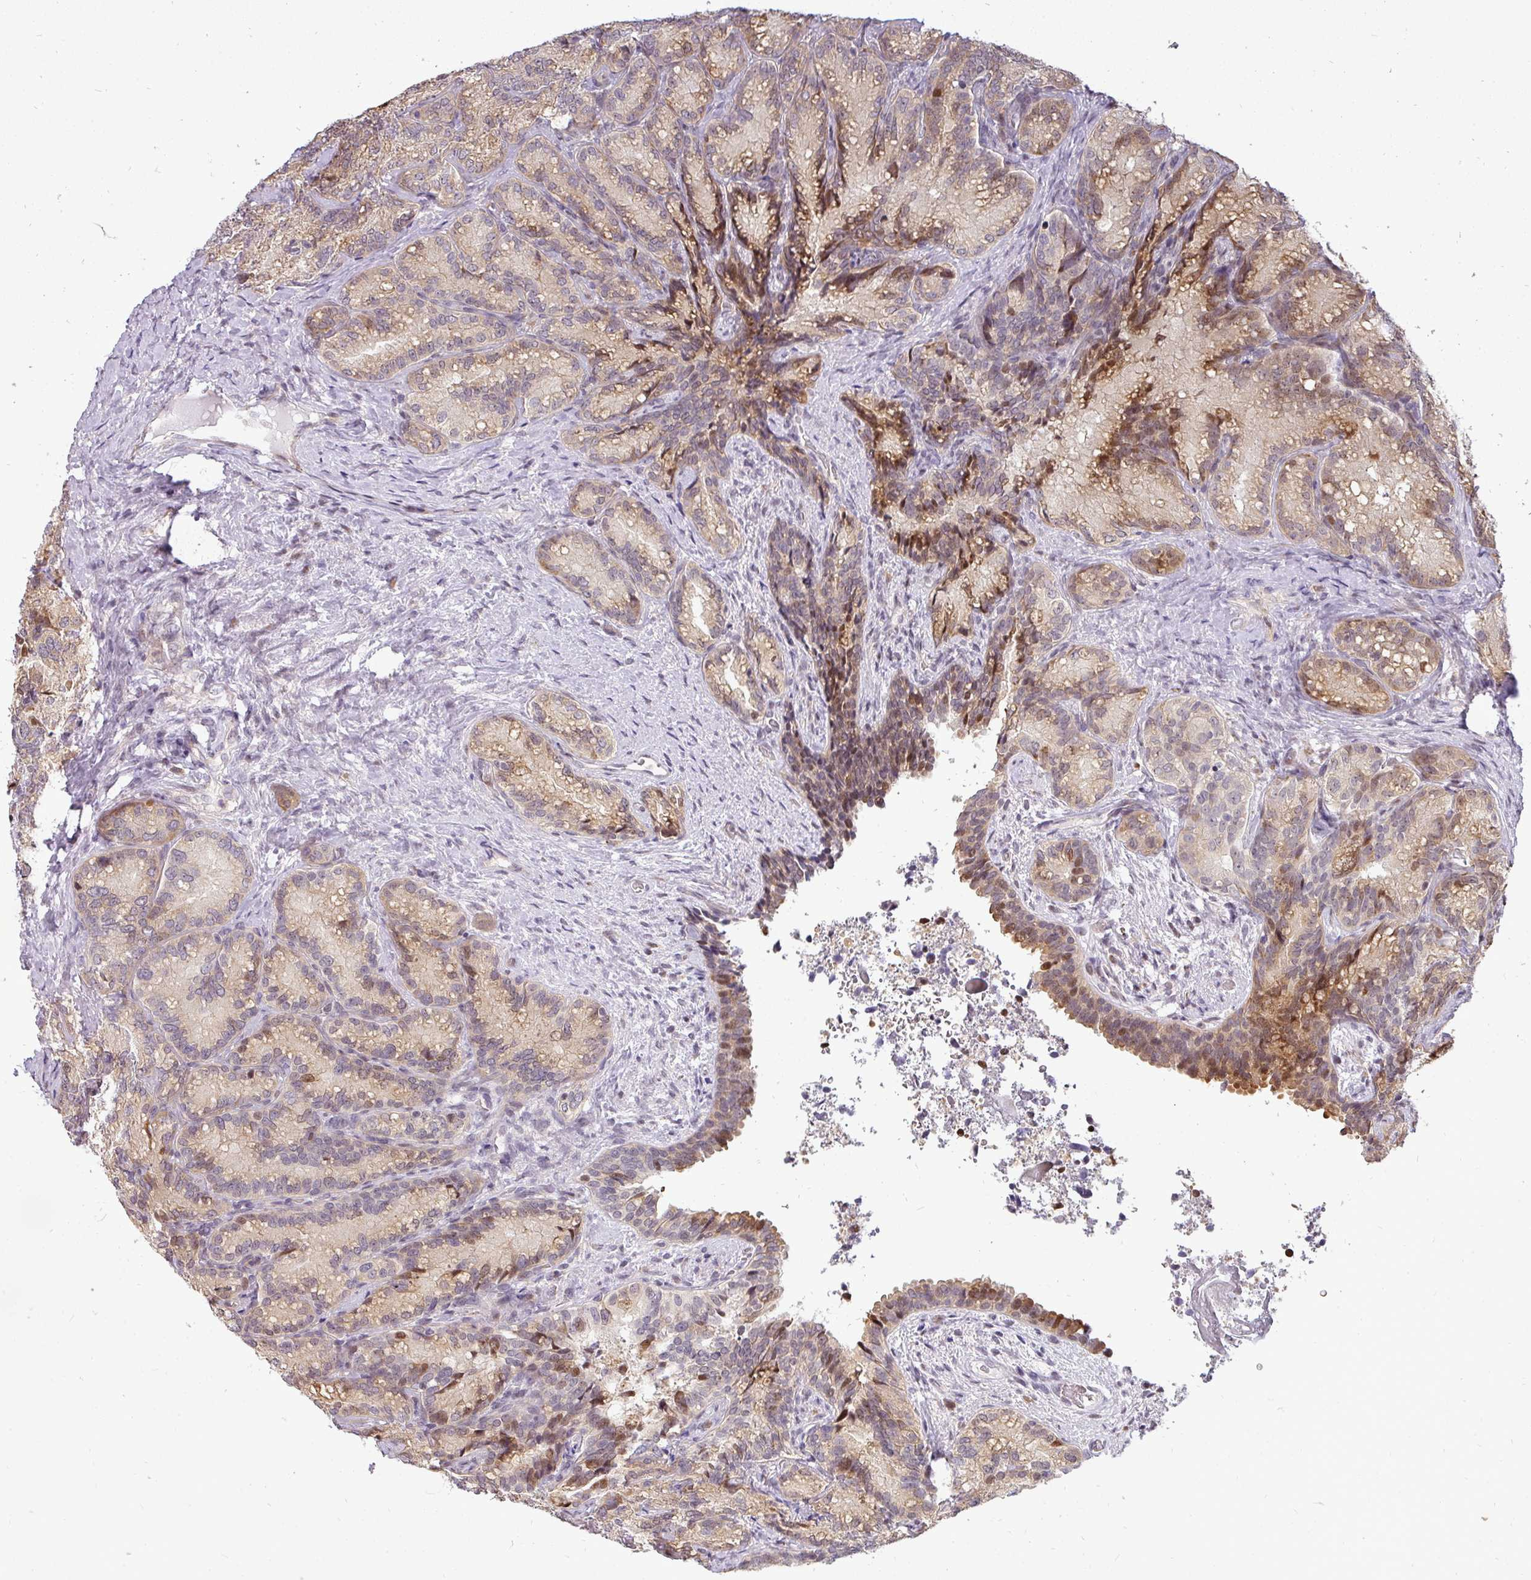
{"staining": {"intensity": "moderate", "quantity": "25%-75%", "location": "cytoplasmic/membranous,nuclear"}, "tissue": "seminal vesicle", "cell_type": "Glandular cells", "image_type": "normal", "snomed": [{"axis": "morphology", "description": "Normal tissue, NOS"}, {"axis": "topography", "description": "Seminal veicle"}], "caption": "Immunohistochemical staining of benign seminal vesicle reveals 25%-75% levels of moderate cytoplasmic/membranous,nuclear protein staining in approximately 25%-75% of glandular cells.", "gene": "MAZ", "patient": {"sex": "male", "age": 58}}